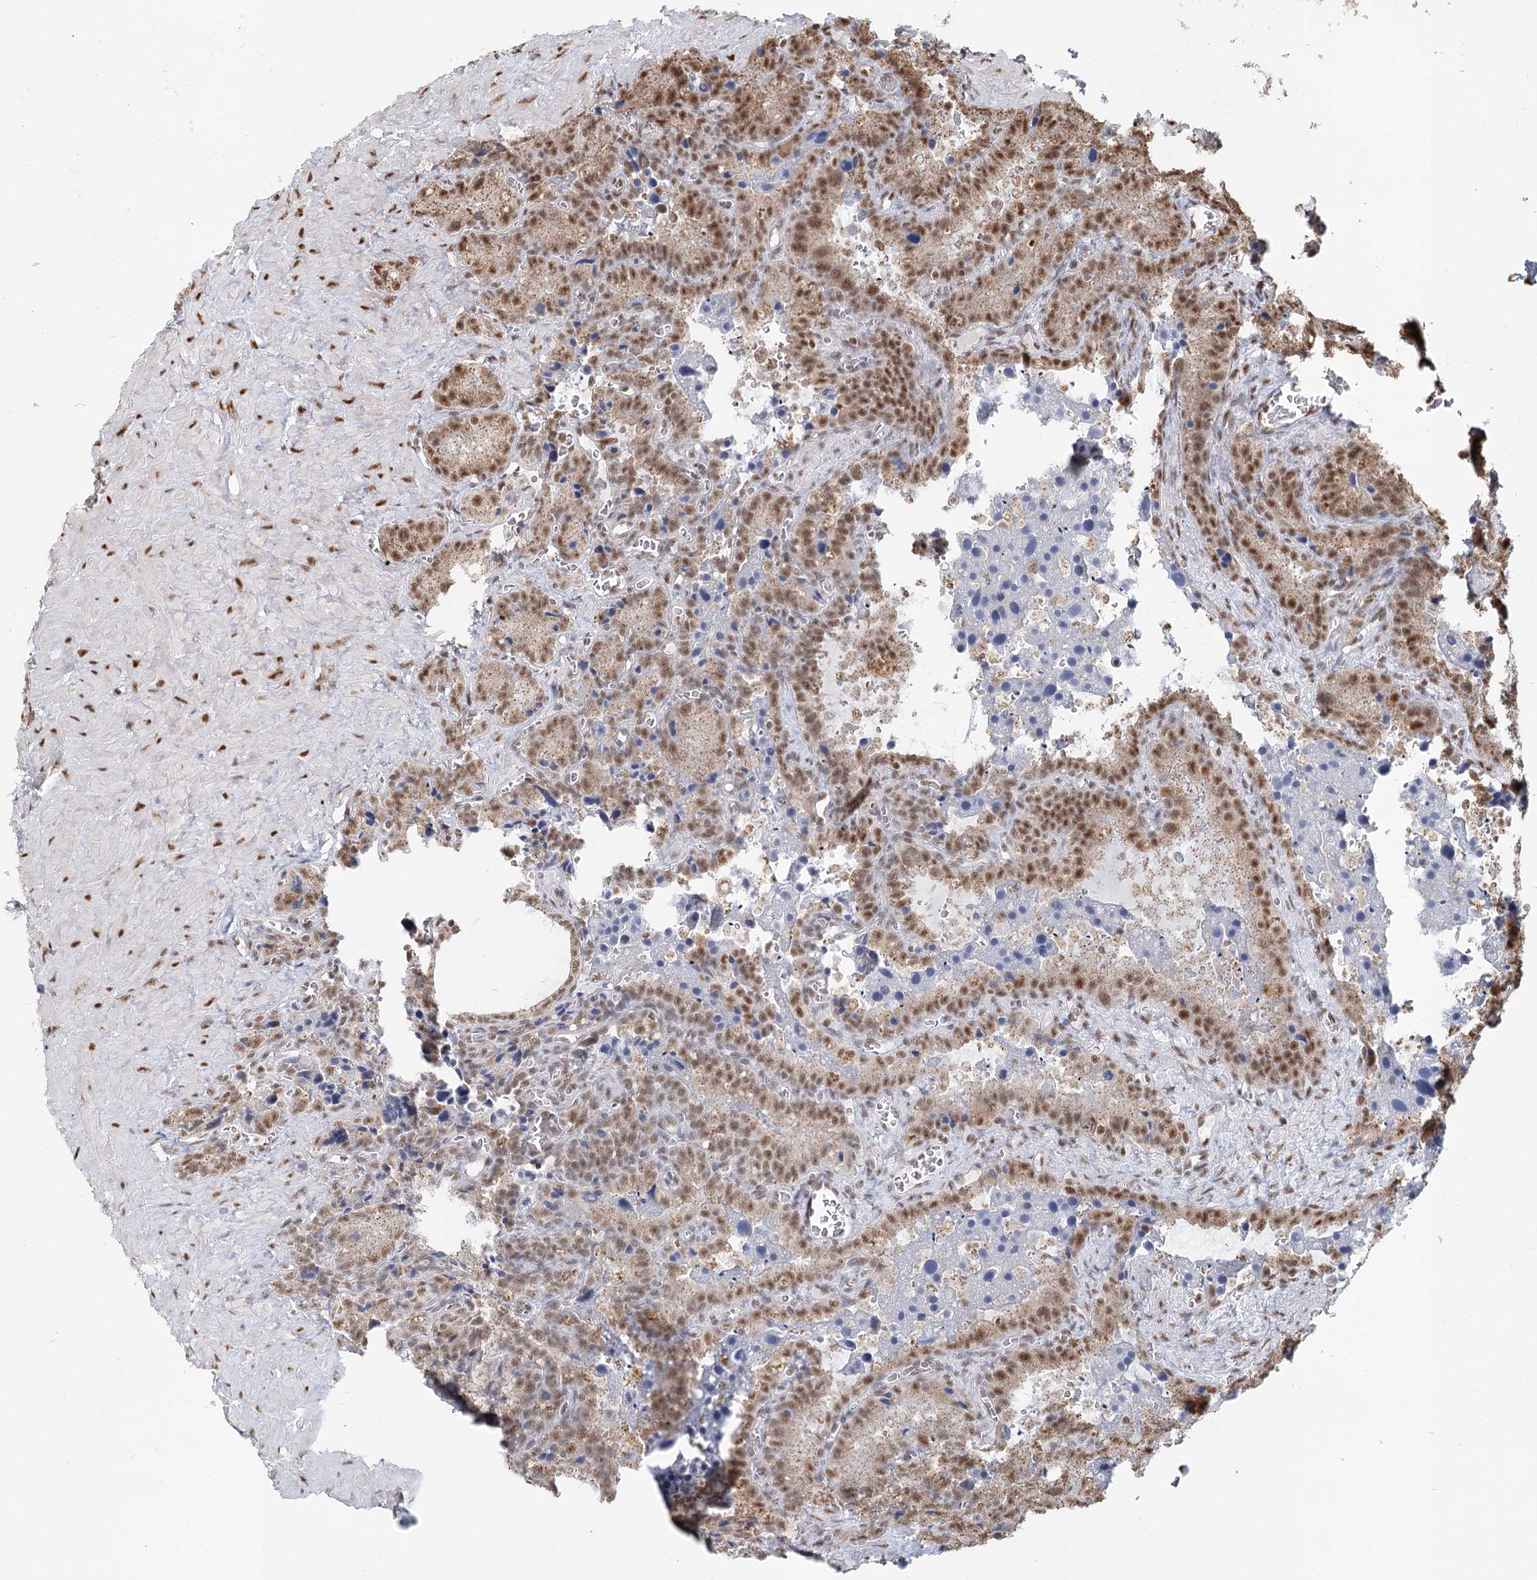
{"staining": {"intensity": "moderate", "quantity": "25%-75%", "location": "nuclear"}, "tissue": "seminal vesicle", "cell_type": "Glandular cells", "image_type": "normal", "snomed": [{"axis": "morphology", "description": "Normal tissue, NOS"}, {"axis": "topography", "description": "Seminal veicle"}], "caption": "Immunohistochemical staining of normal human seminal vesicle reveals moderate nuclear protein expression in about 25%-75% of glandular cells. Nuclei are stained in blue.", "gene": "GPALPP1", "patient": {"sex": "male", "age": 62}}